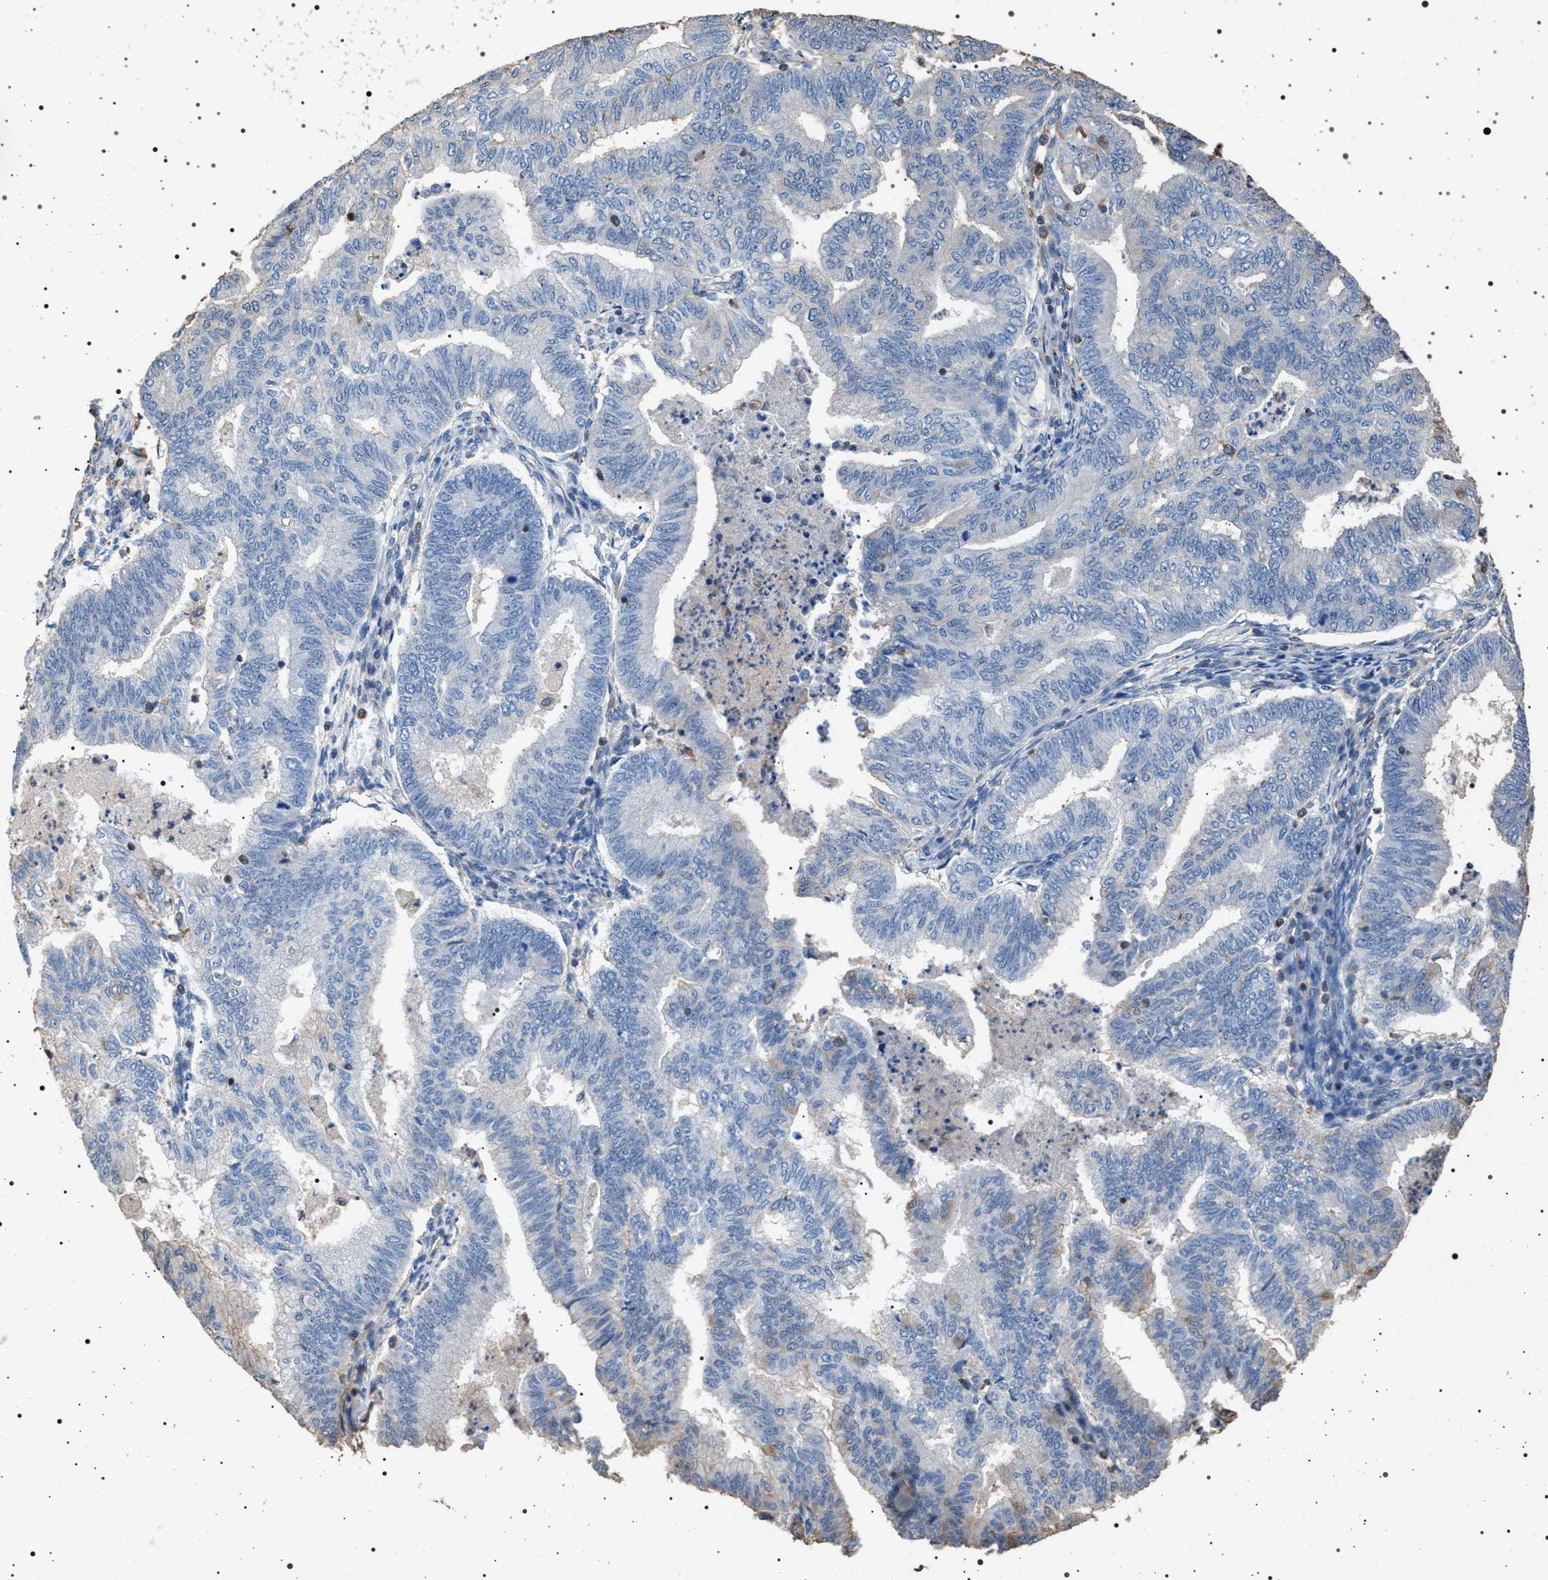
{"staining": {"intensity": "negative", "quantity": "none", "location": "none"}, "tissue": "endometrial cancer", "cell_type": "Tumor cells", "image_type": "cancer", "snomed": [{"axis": "morphology", "description": "Polyp, NOS"}, {"axis": "morphology", "description": "Adenocarcinoma, NOS"}, {"axis": "morphology", "description": "Adenoma, NOS"}, {"axis": "topography", "description": "Endometrium"}], "caption": "A high-resolution histopathology image shows IHC staining of endometrial cancer (adenocarcinoma), which reveals no significant expression in tumor cells.", "gene": "SMAP2", "patient": {"sex": "female", "age": 79}}